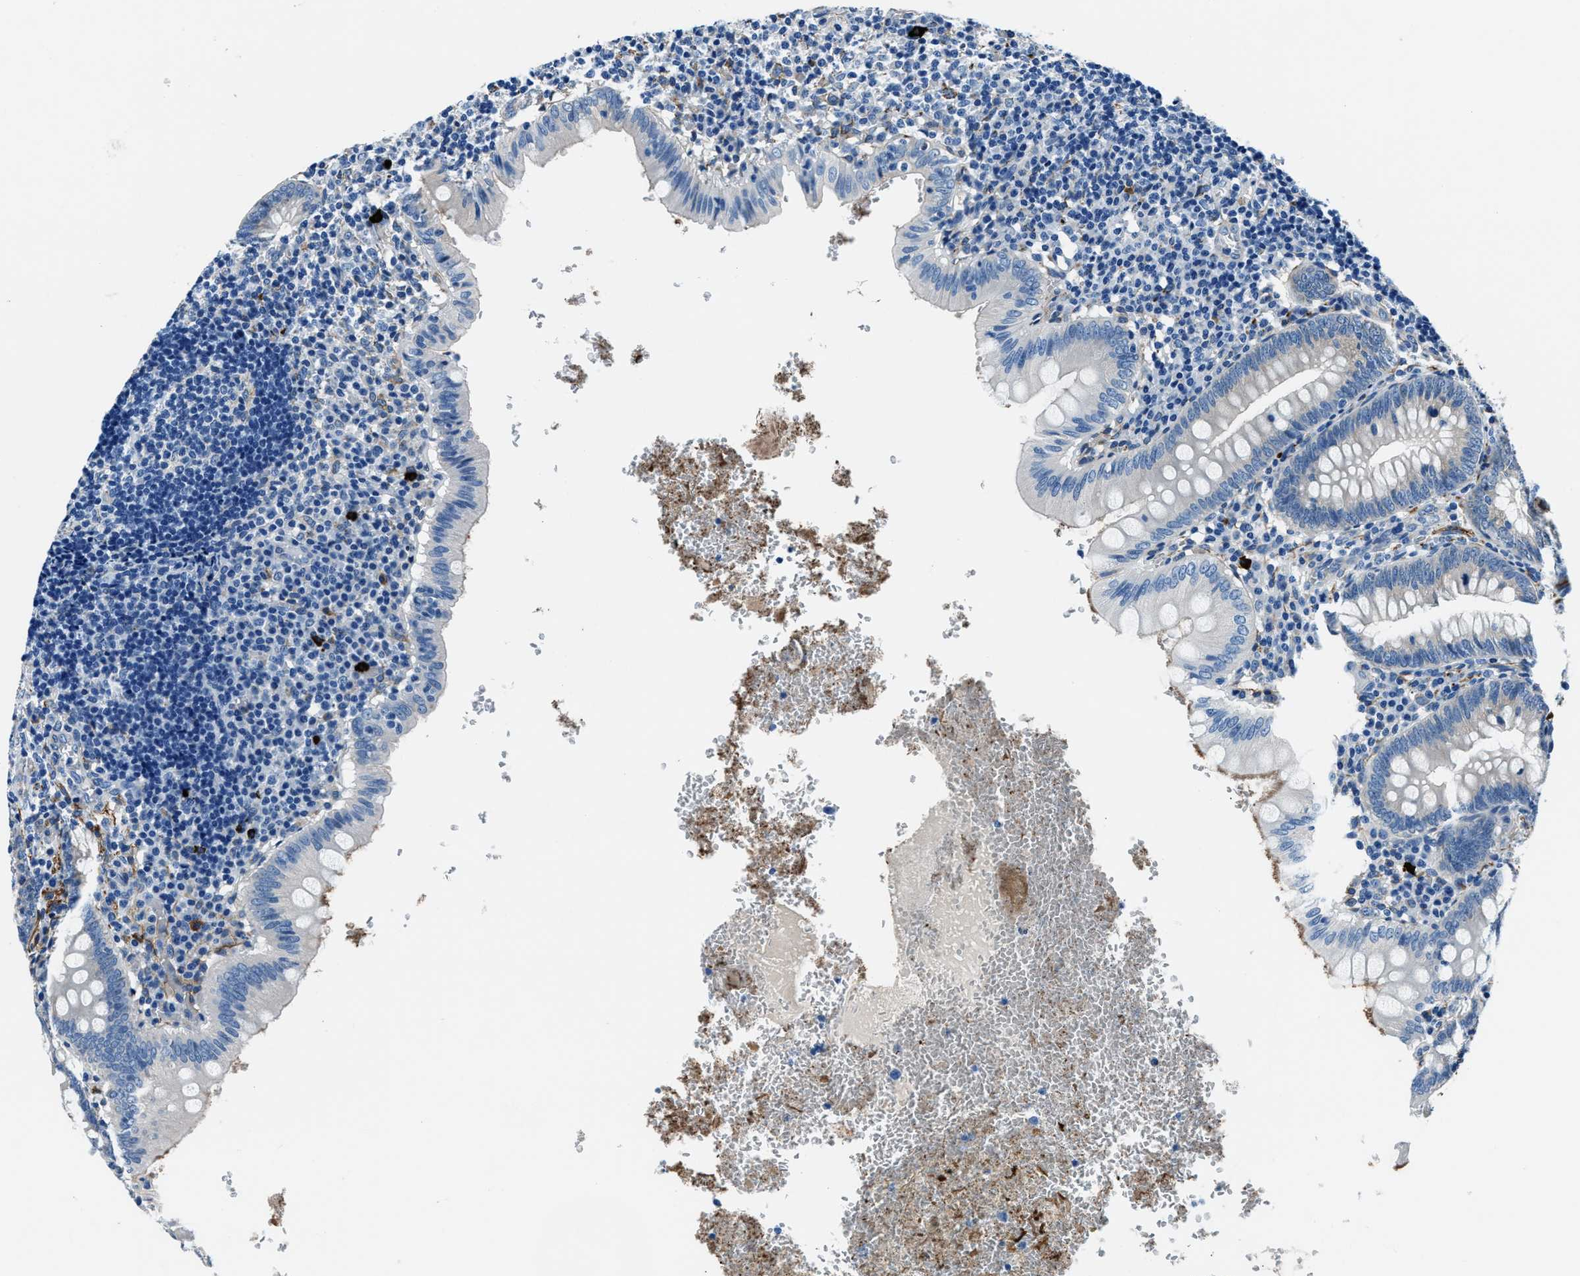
{"staining": {"intensity": "weak", "quantity": "<25%", "location": "cytoplasmic/membranous"}, "tissue": "appendix", "cell_type": "Glandular cells", "image_type": "normal", "snomed": [{"axis": "morphology", "description": "Normal tissue, NOS"}, {"axis": "topography", "description": "Appendix"}], "caption": "Immunohistochemical staining of benign human appendix reveals no significant positivity in glandular cells. (DAB (3,3'-diaminobenzidine) immunohistochemistry (IHC) with hematoxylin counter stain).", "gene": "PRTFDC1", "patient": {"sex": "male", "age": 8}}